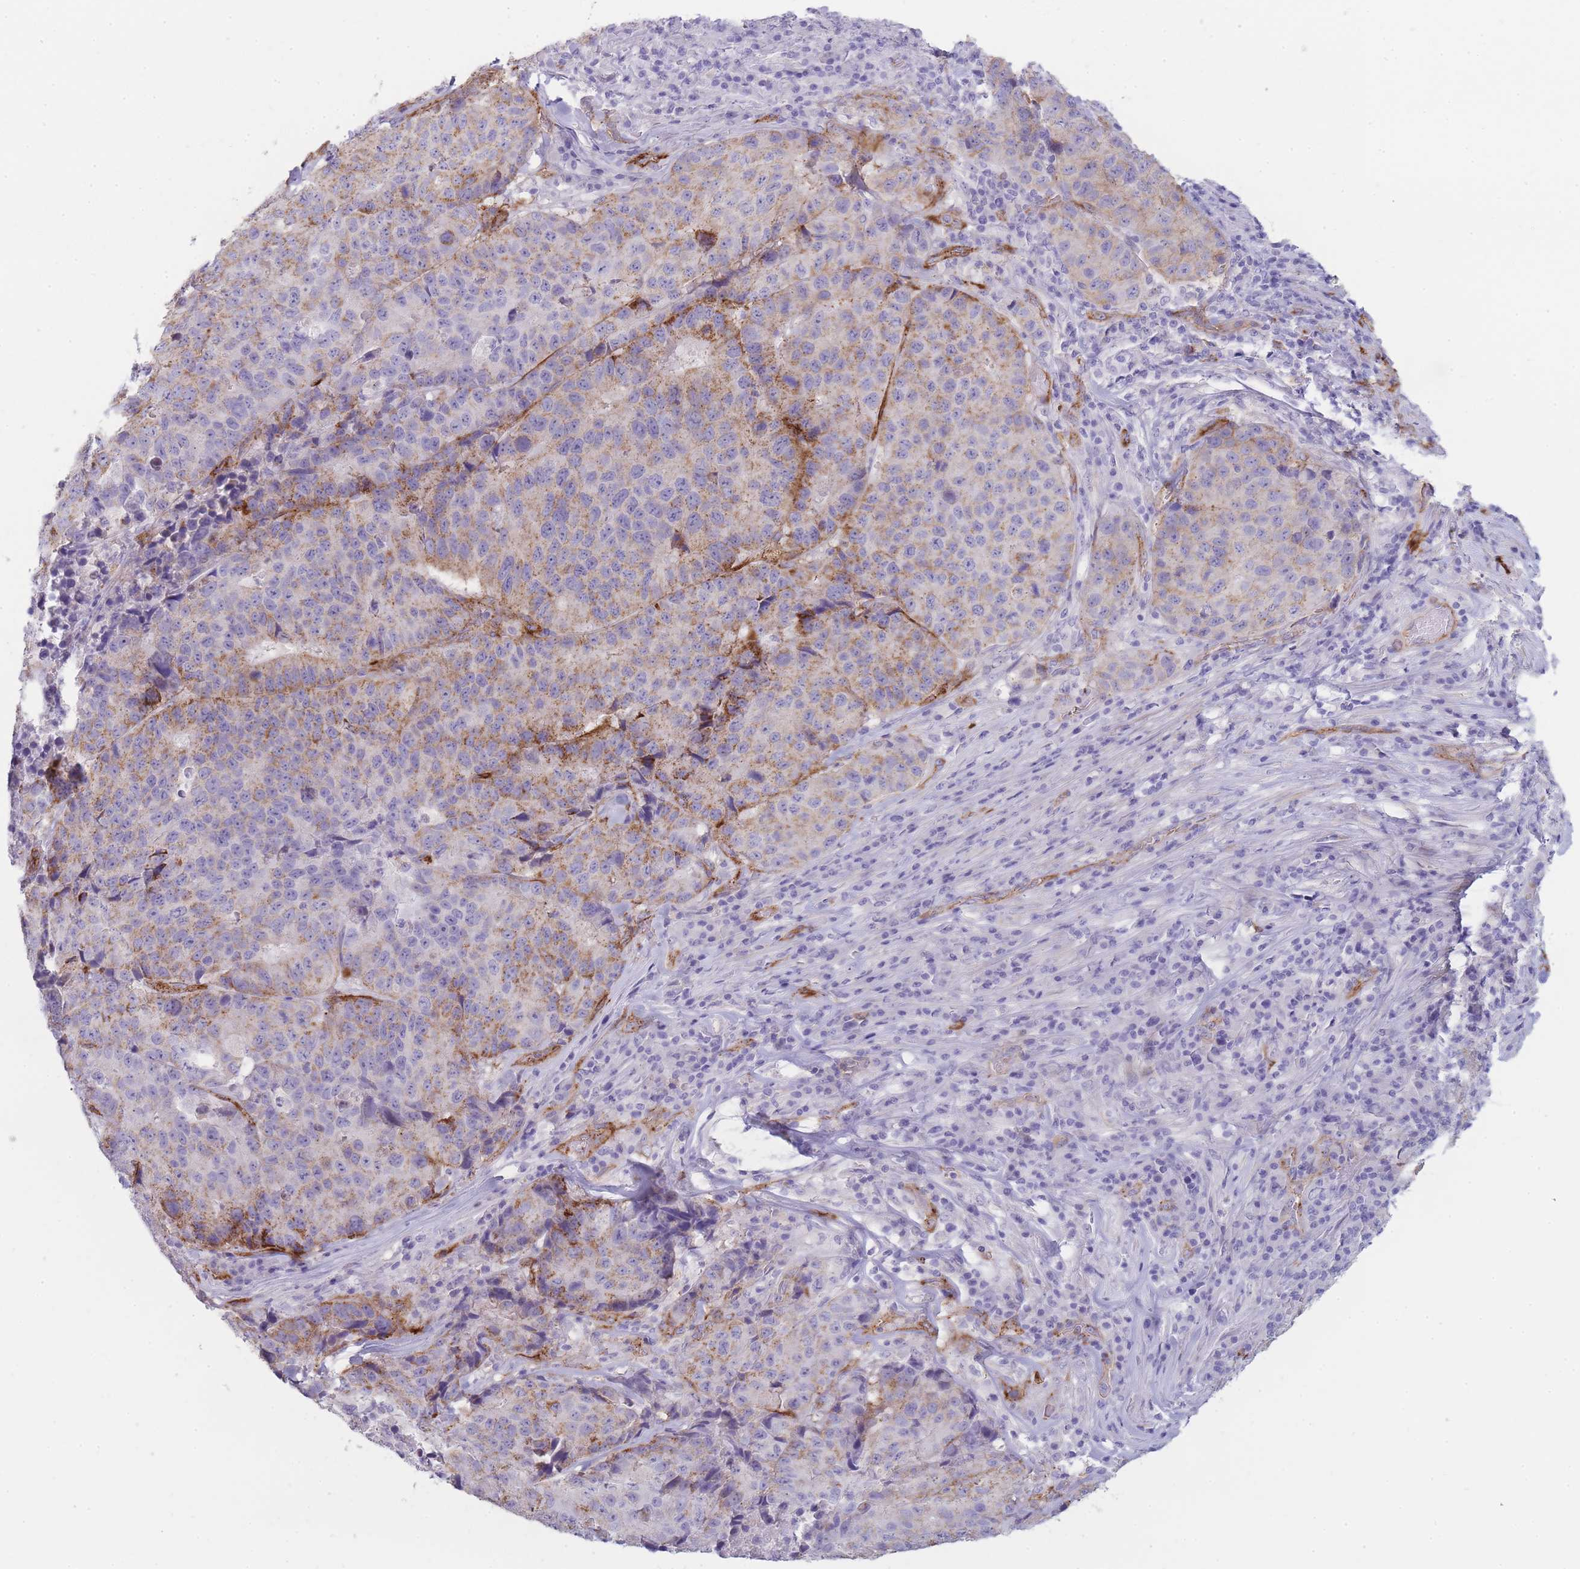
{"staining": {"intensity": "moderate", "quantity": "25%-75%", "location": "cytoplasmic/membranous"}, "tissue": "stomach cancer", "cell_type": "Tumor cells", "image_type": "cancer", "snomed": [{"axis": "morphology", "description": "Adenocarcinoma, NOS"}, {"axis": "topography", "description": "Stomach"}], "caption": "Immunohistochemical staining of human stomach adenocarcinoma shows moderate cytoplasmic/membranous protein positivity in about 25%-75% of tumor cells. The staining is performed using DAB brown chromogen to label protein expression. The nuclei are counter-stained blue using hematoxylin.", "gene": "UTP14A", "patient": {"sex": "male", "age": 71}}